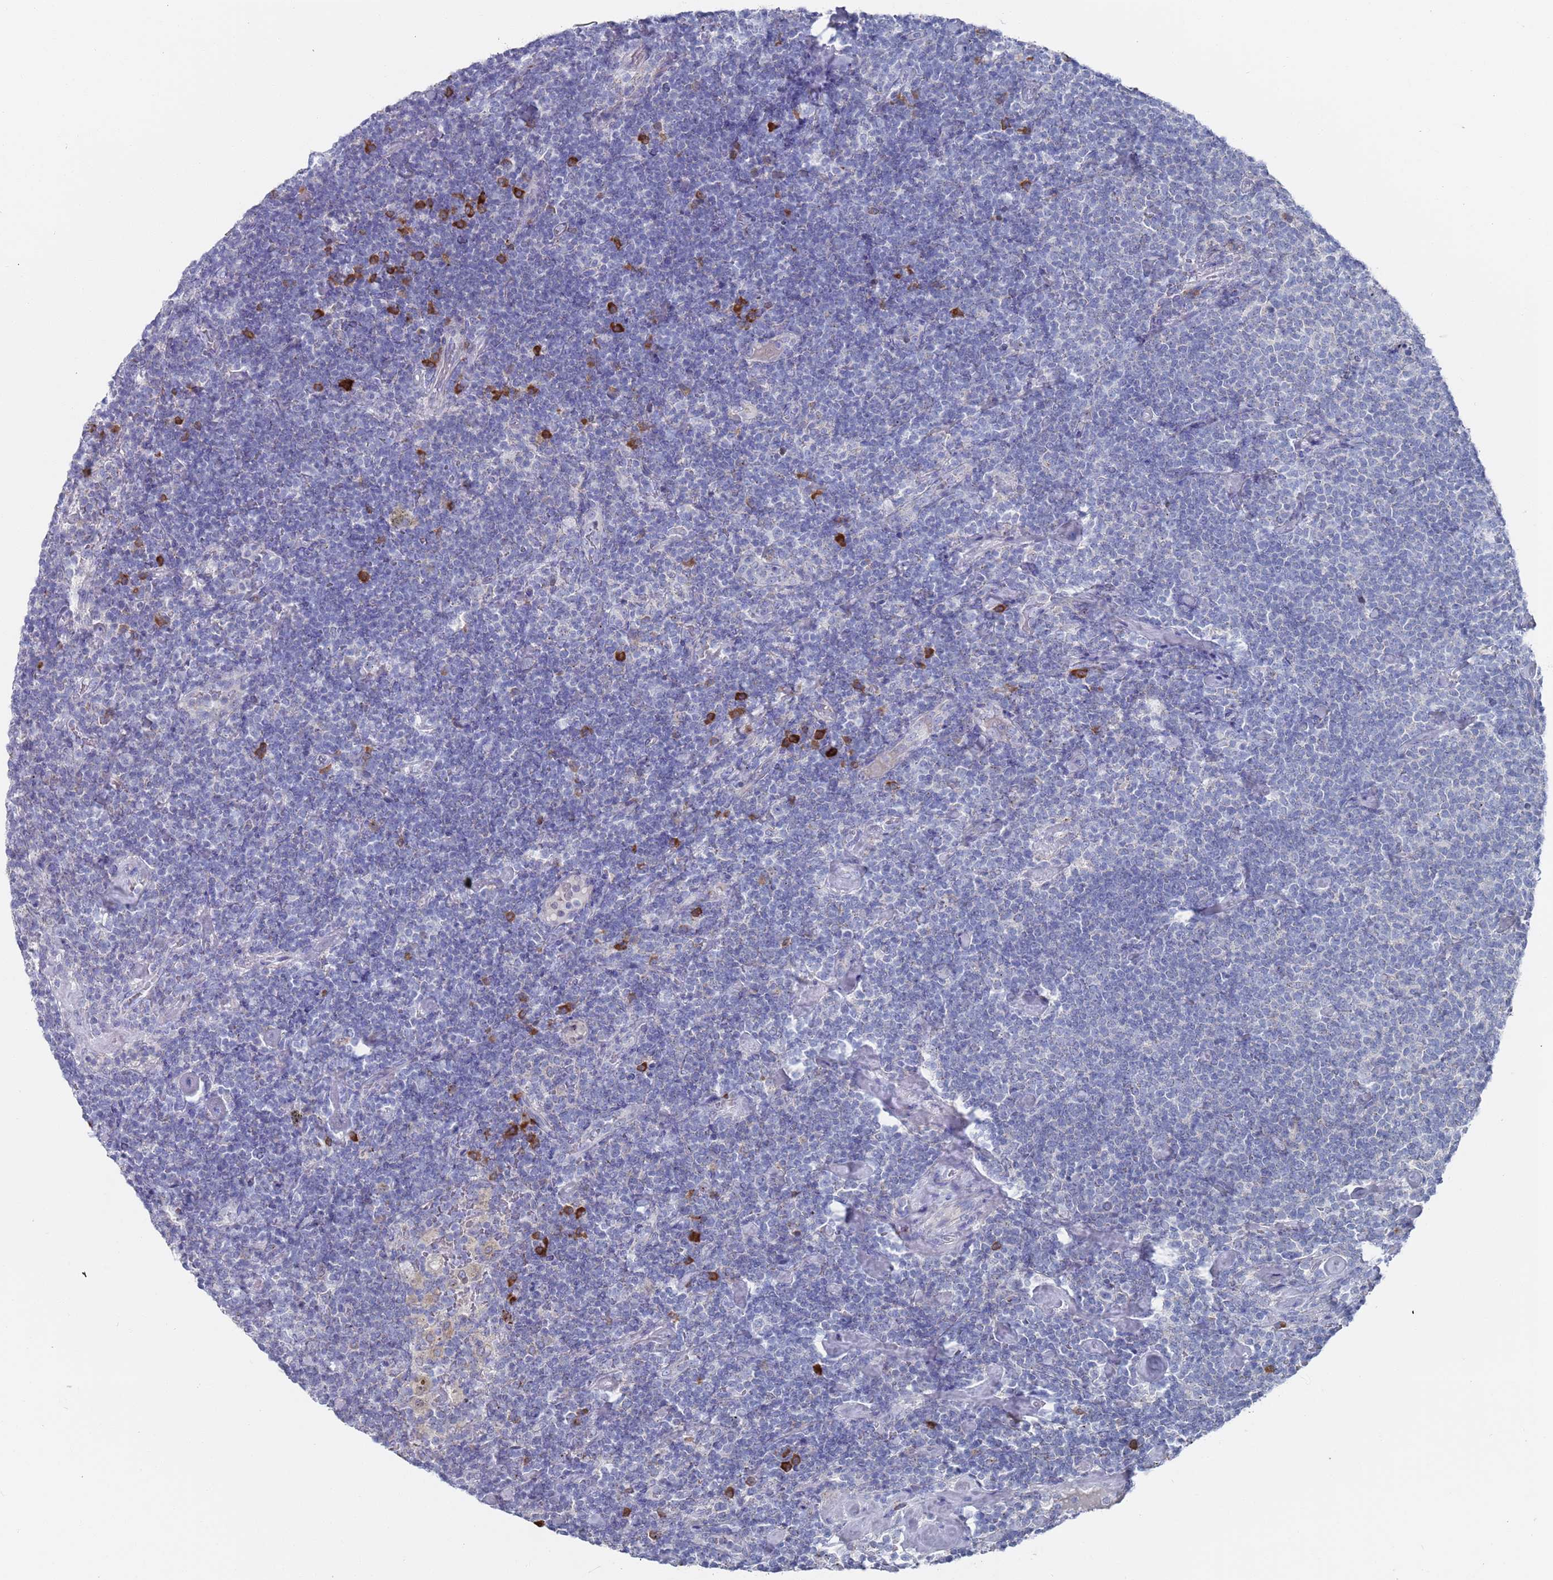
{"staining": {"intensity": "weak", "quantity": "<25%", "location": "cytoplasmic/membranous"}, "tissue": "lymphoma", "cell_type": "Tumor cells", "image_type": "cancer", "snomed": [{"axis": "morphology", "description": "Malignant lymphoma, non-Hodgkin's type, High grade"}, {"axis": "topography", "description": "Lymph node"}], "caption": "DAB (3,3'-diaminobenzidine) immunohistochemical staining of human lymphoma exhibits no significant expression in tumor cells.", "gene": "MAT1A", "patient": {"sex": "male", "age": 61}}